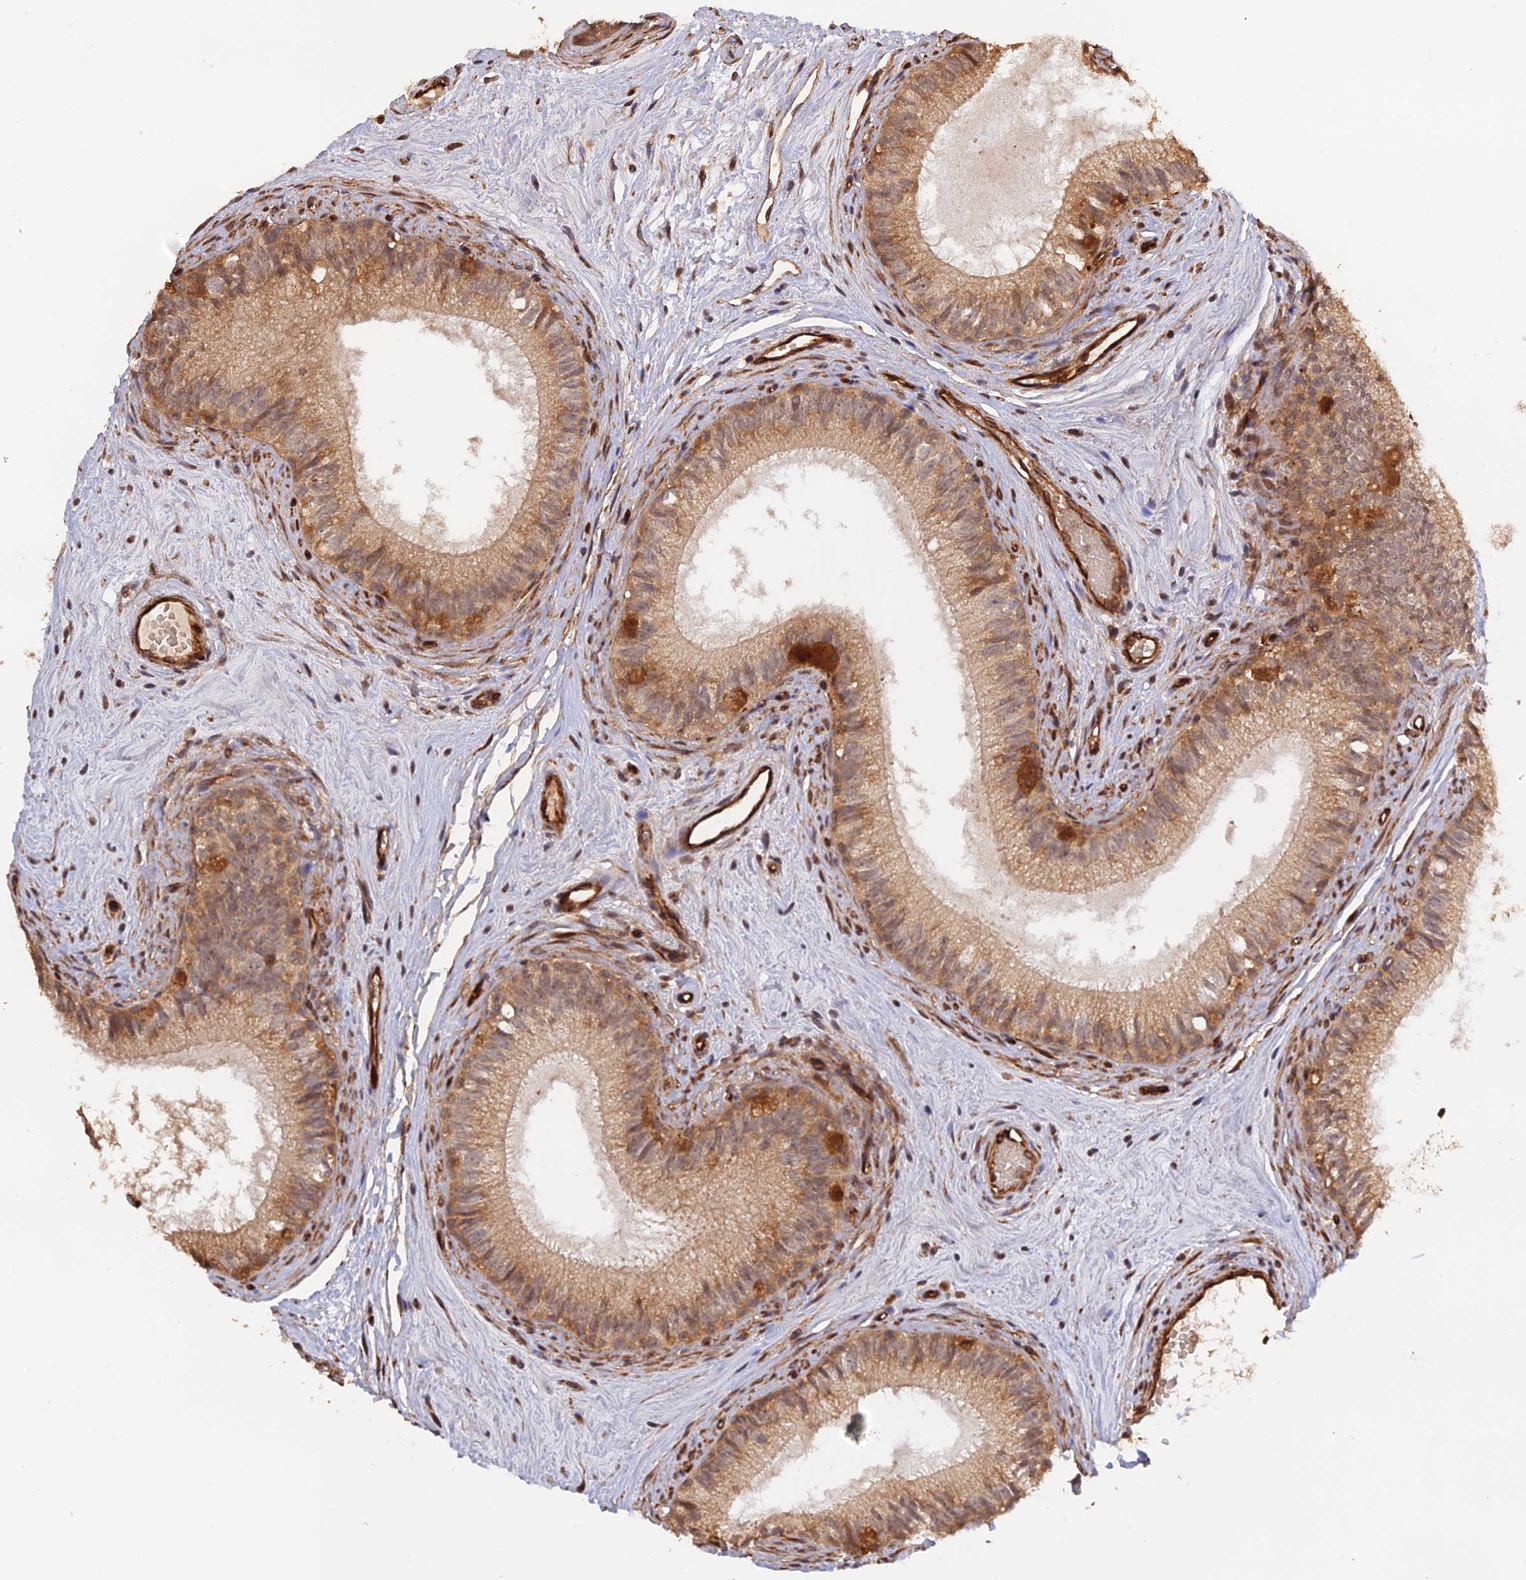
{"staining": {"intensity": "strong", "quantity": "25%-75%", "location": "cytoplasmic/membranous"}, "tissue": "epididymis", "cell_type": "Glandular cells", "image_type": "normal", "snomed": [{"axis": "morphology", "description": "Normal tissue, NOS"}, {"axis": "topography", "description": "Epididymis"}], "caption": "Immunohistochemical staining of unremarkable epididymis shows 25%-75% levels of strong cytoplasmic/membranous protein positivity in about 25%-75% of glandular cells. (DAB = brown stain, brightfield microscopy at high magnification).", "gene": "CREBL2", "patient": {"sex": "male", "age": 71}}